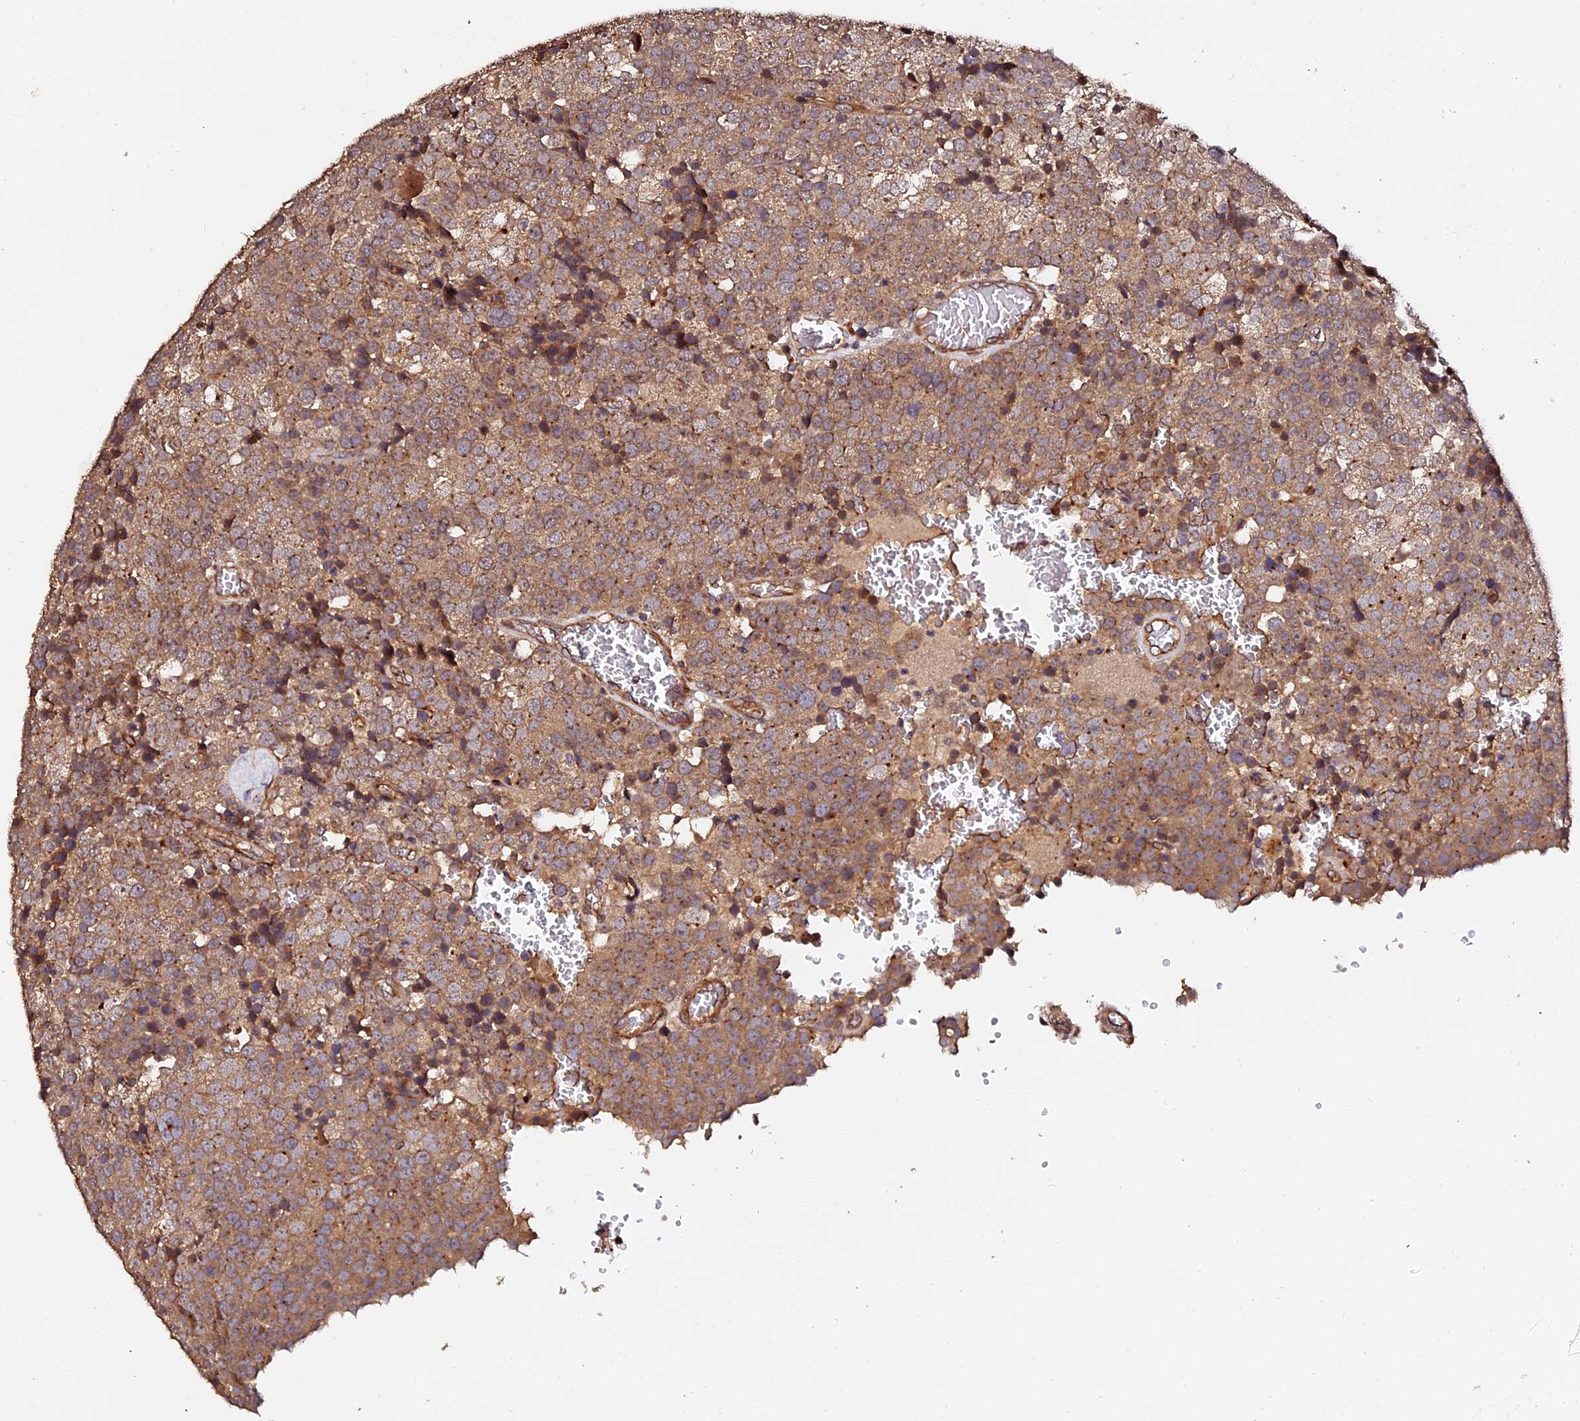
{"staining": {"intensity": "moderate", "quantity": ">75%", "location": "cytoplasmic/membranous"}, "tissue": "testis cancer", "cell_type": "Tumor cells", "image_type": "cancer", "snomed": [{"axis": "morphology", "description": "Seminoma, NOS"}, {"axis": "topography", "description": "Testis"}], "caption": "IHC (DAB (3,3'-diaminobenzidine)) staining of testis cancer (seminoma) shows moderate cytoplasmic/membranous protein positivity in approximately >75% of tumor cells.", "gene": "TDO2", "patient": {"sex": "male", "age": 71}}